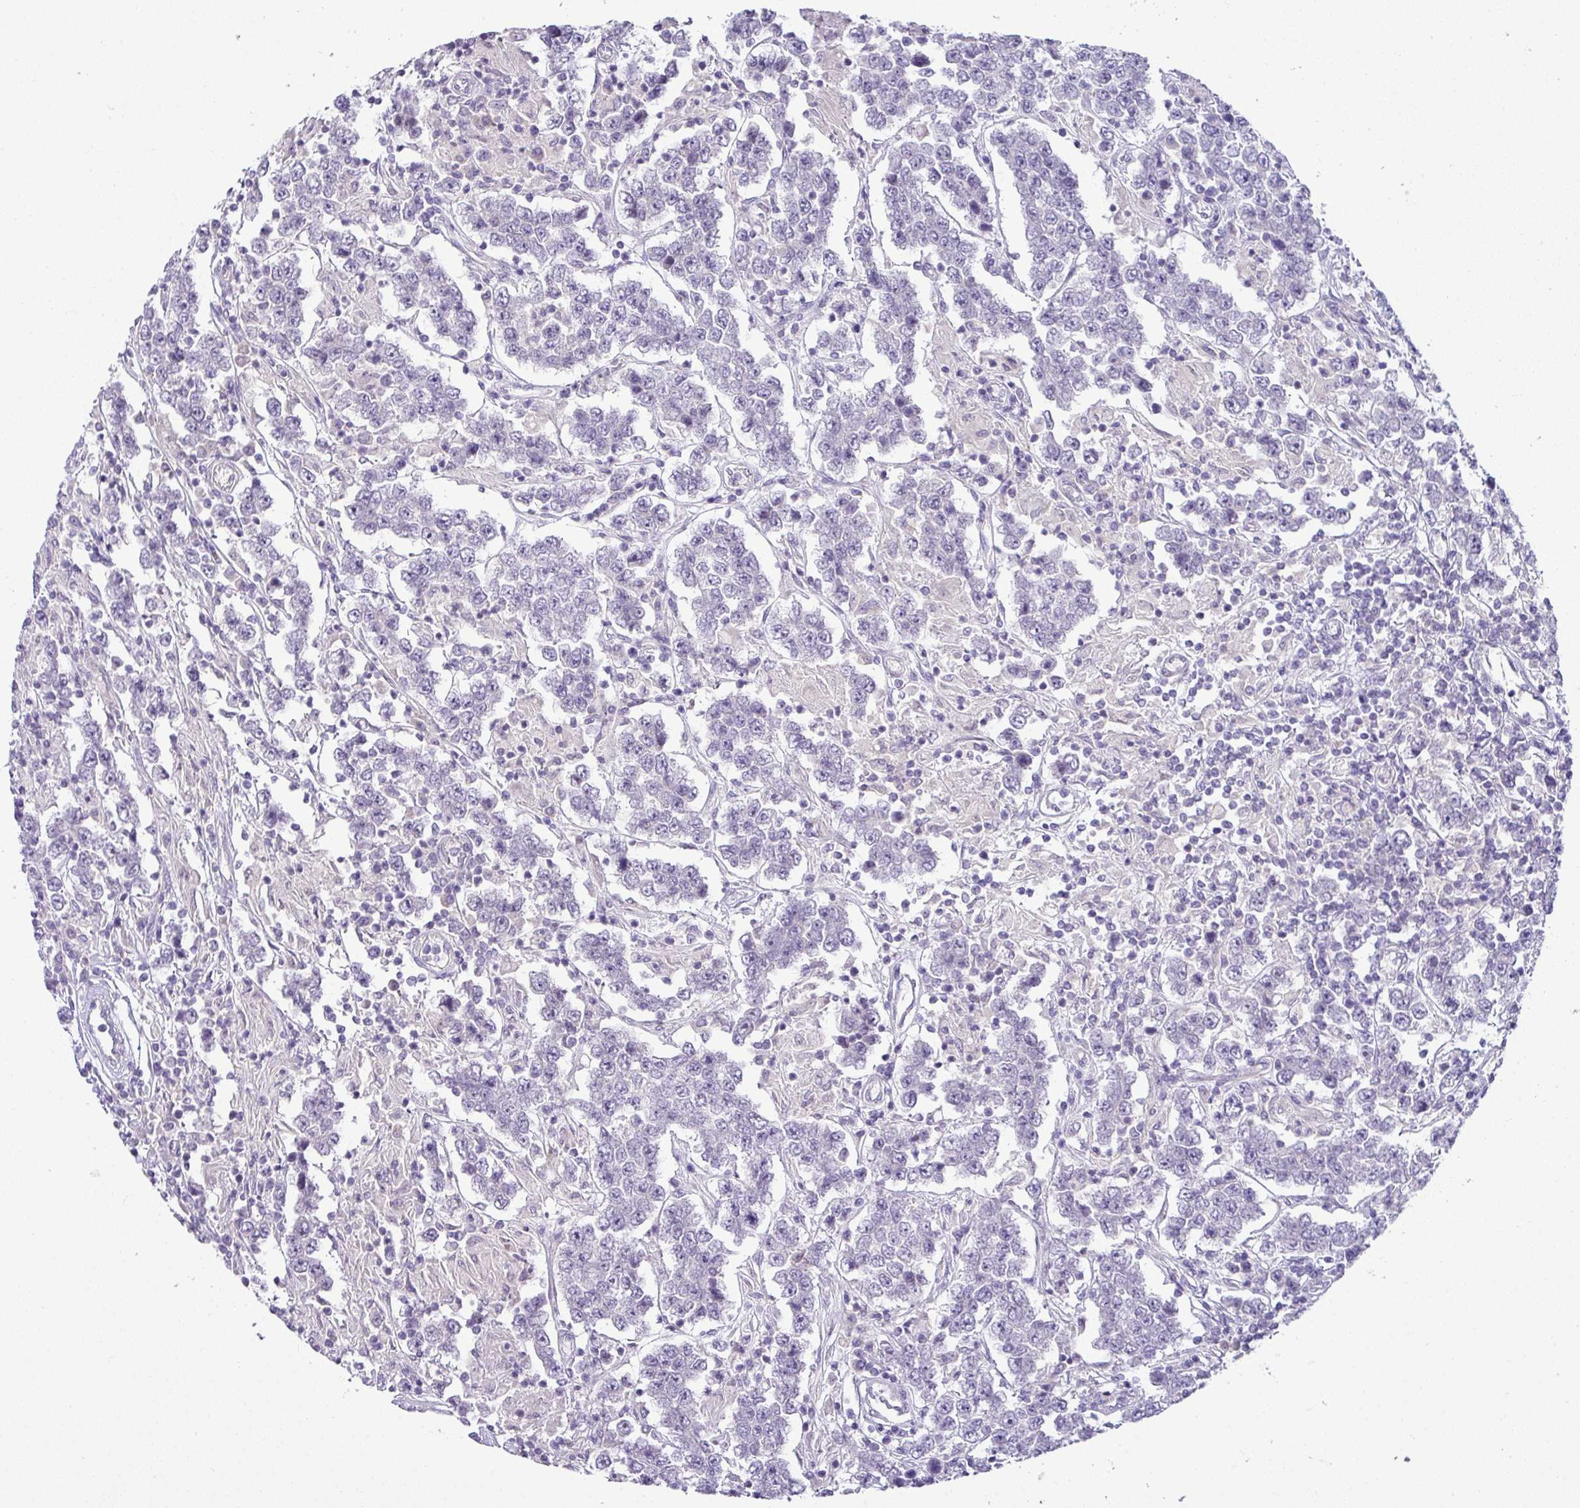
{"staining": {"intensity": "negative", "quantity": "none", "location": "none"}, "tissue": "testis cancer", "cell_type": "Tumor cells", "image_type": "cancer", "snomed": [{"axis": "morphology", "description": "Normal tissue, NOS"}, {"axis": "morphology", "description": "Urothelial carcinoma, High grade"}, {"axis": "morphology", "description": "Seminoma, NOS"}, {"axis": "morphology", "description": "Carcinoma, Embryonal, NOS"}, {"axis": "topography", "description": "Urinary bladder"}, {"axis": "topography", "description": "Testis"}], "caption": "A micrograph of human testis embryonal carcinoma is negative for staining in tumor cells.", "gene": "HBEGF", "patient": {"sex": "male", "age": 41}}